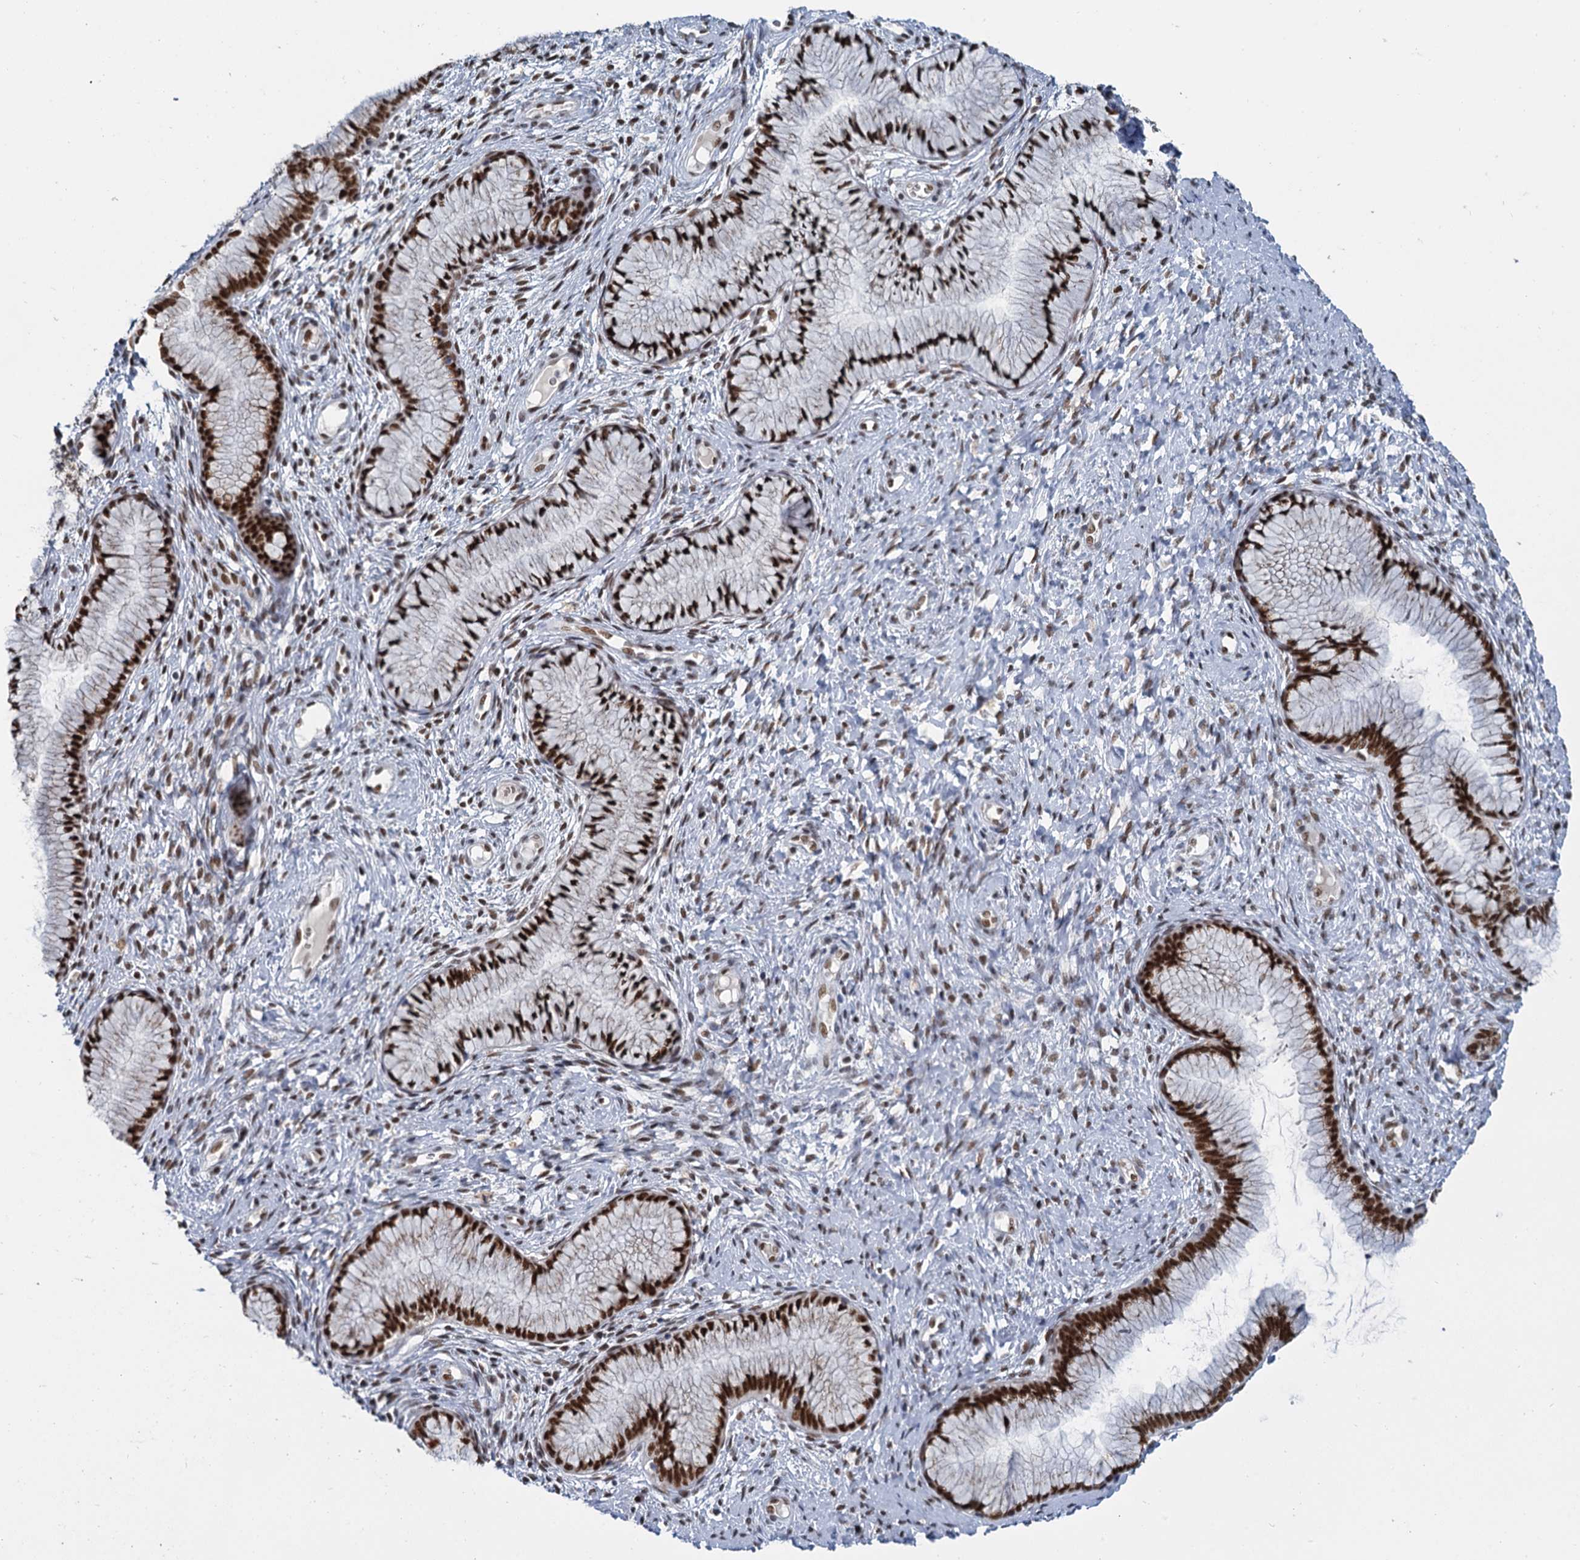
{"staining": {"intensity": "strong", "quantity": ">75%", "location": "nuclear"}, "tissue": "cervix", "cell_type": "Glandular cells", "image_type": "normal", "snomed": [{"axis": "morphology", "description": "Normal tissue, NOS"}, {"axis": "topography", "description": "Cervix"}], "caption": "Cervix stained with DAB immunohistochemistry (IHC) reveals high levels of strong nuclear positivity in about >75% of glandular cells. (DAB = brown stain, brightfield microscopy at high magnification).", "gene": "RPRD1A", "patient": {"sex": "female", "age": 42}}